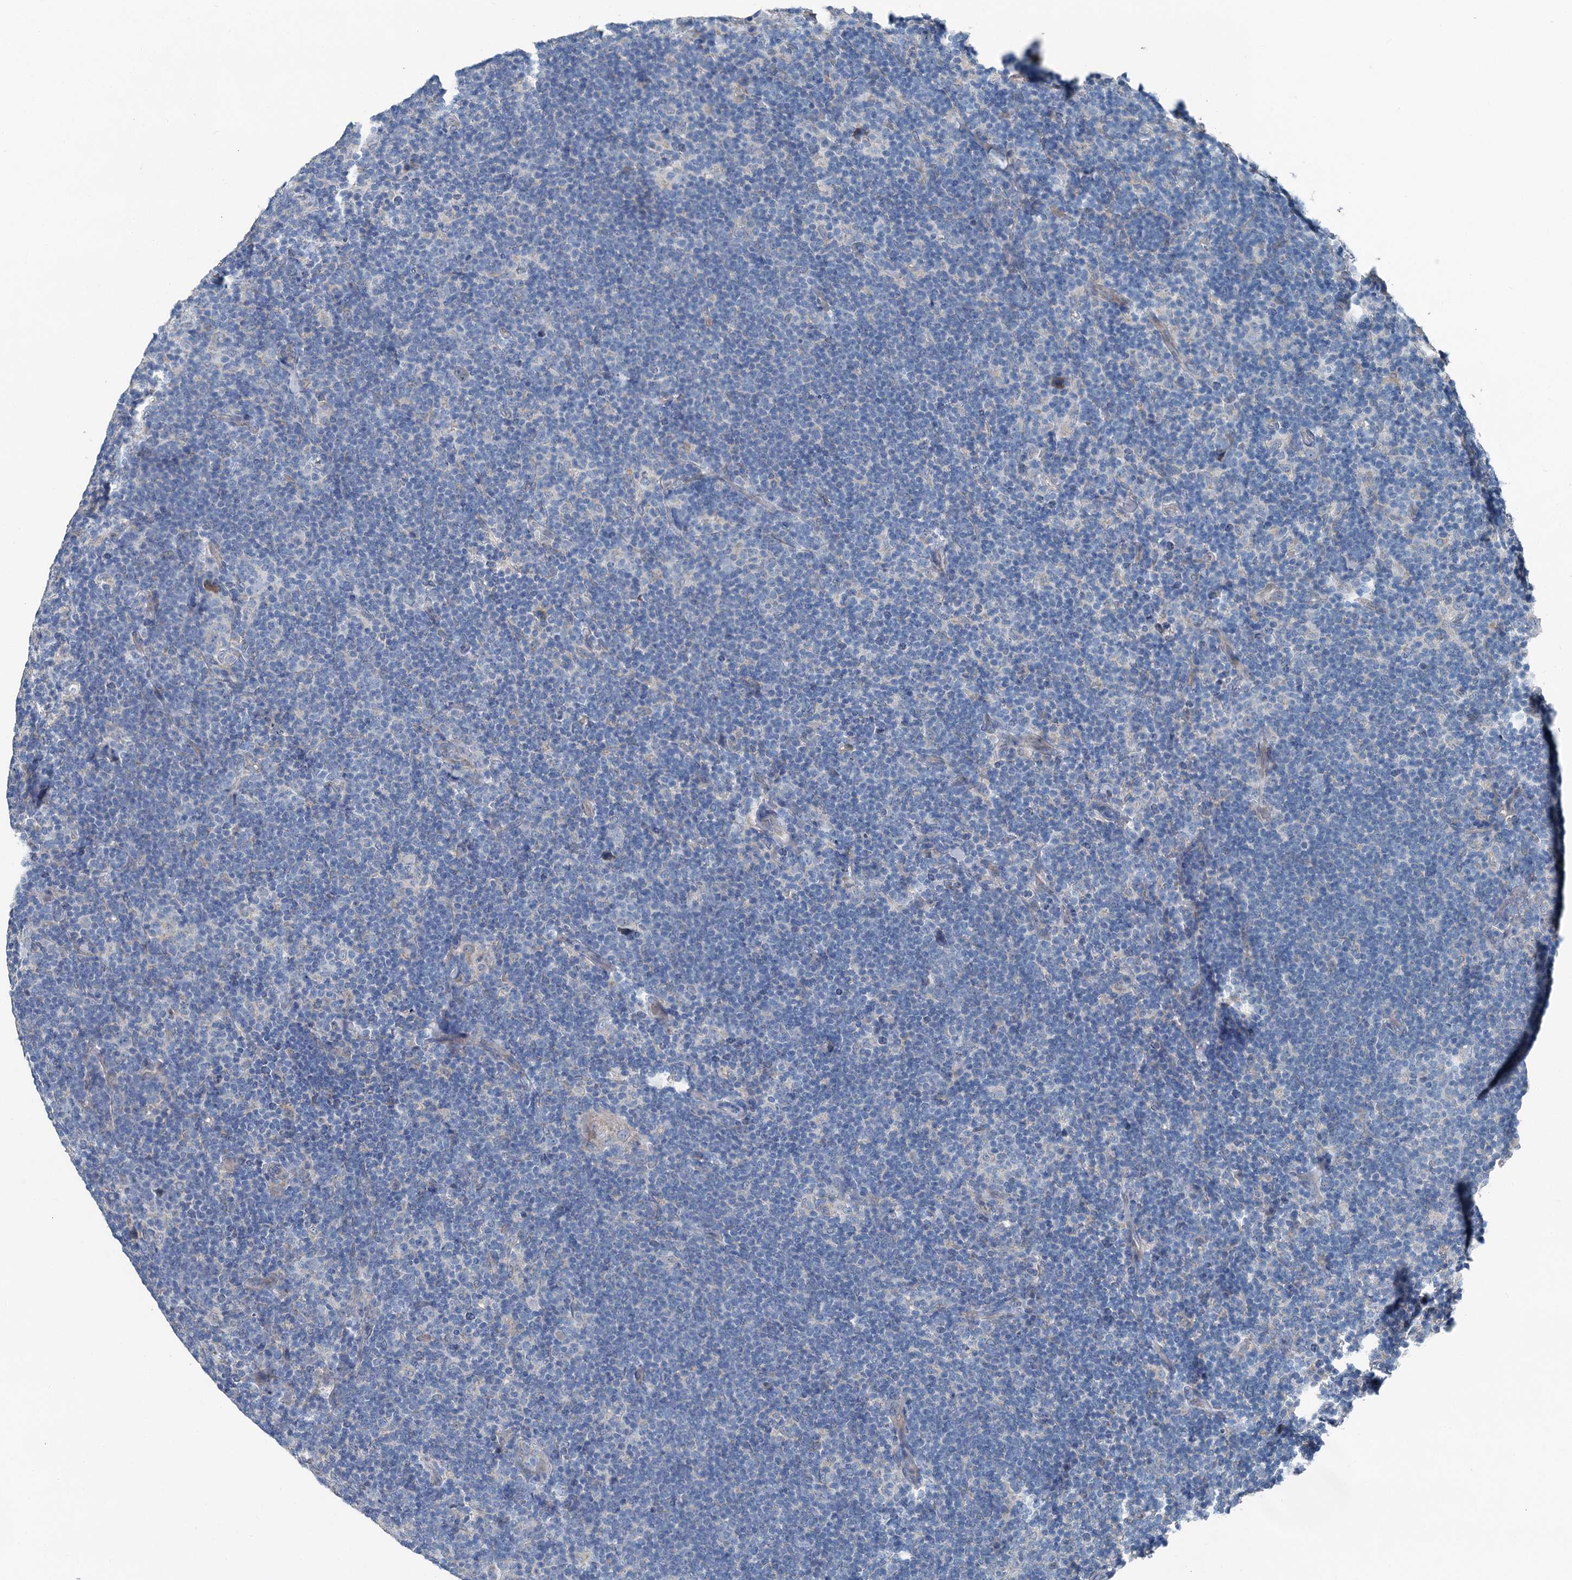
{"staining": {"intensity": "negative", "quantity": "none", "location": "none"}, "tissue": "lymphoma", "cell_type": "Tumor cells", "image_type": "cancer", "snomed": [{"axis": "morphology", "description": "Hodgkin's disease, NOS"}, {"axis": "topography", "description": "Lymph node"}], "caption": "There is no significant staining in tumor cells of Hodgkin's disease. (Immunohistochemistry (ihc), brightfield microscopy, high magnification).", "gene": "C6orf120", "patient": {"sex": "female", "age": 57}}